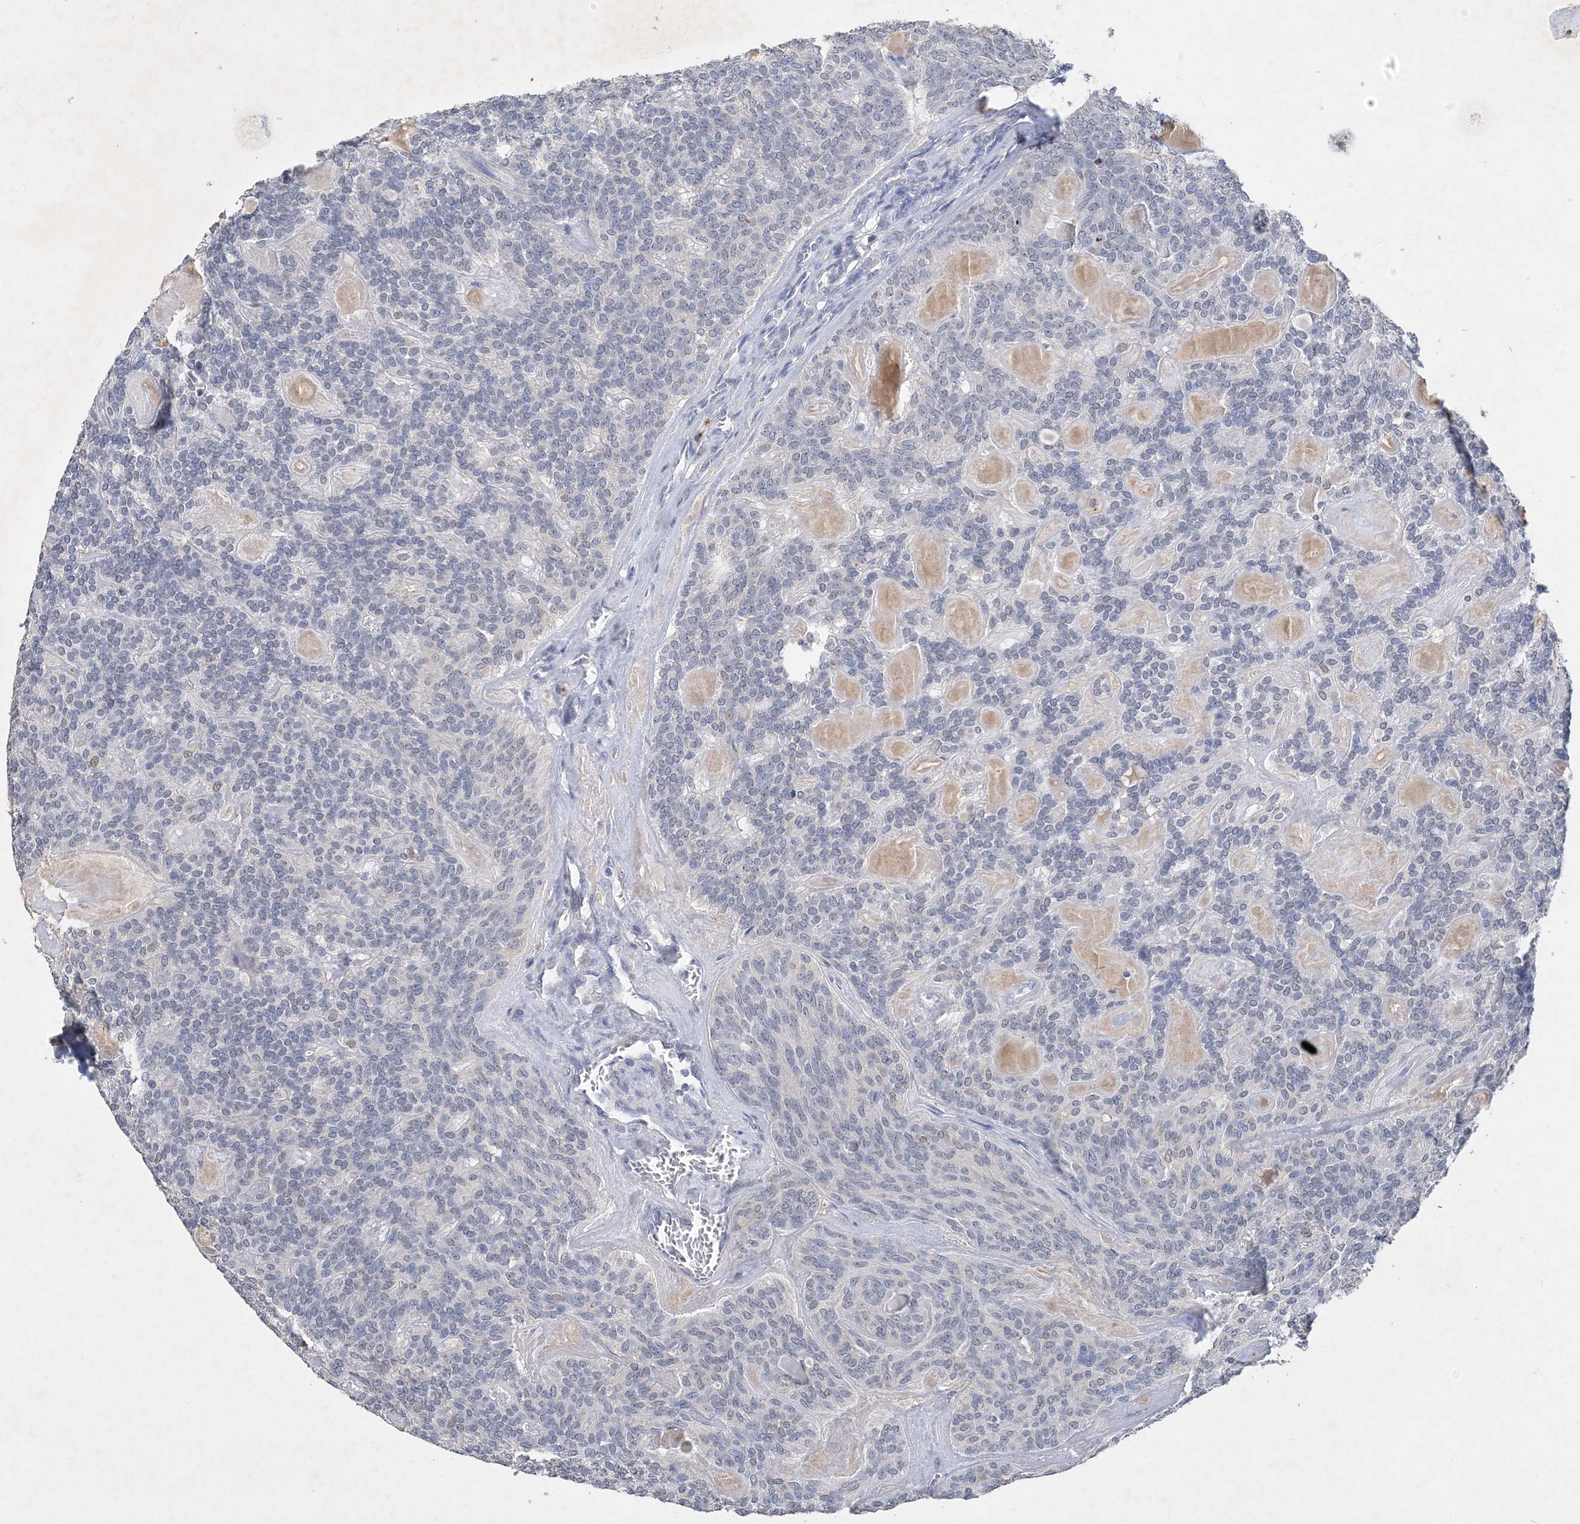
{"staining": {"intensity": "negative", "quantity": "none", "location": "none"}, "tissue": "head and neck cancer", "cell_type": "Tumor cells", "image_type": "cancer", "snomed": [{"axis": "morphology", "description": "Adenocarcinoma, NOS"}, {"axis": "topography", "description": "Head-Neck"}], "caption": "Protein analysis of head and neck adenocarcinoma displays no significant staining in tumor cells.", "gene": "C11orf58", "patient": {"sex": "male", "age": 66}}